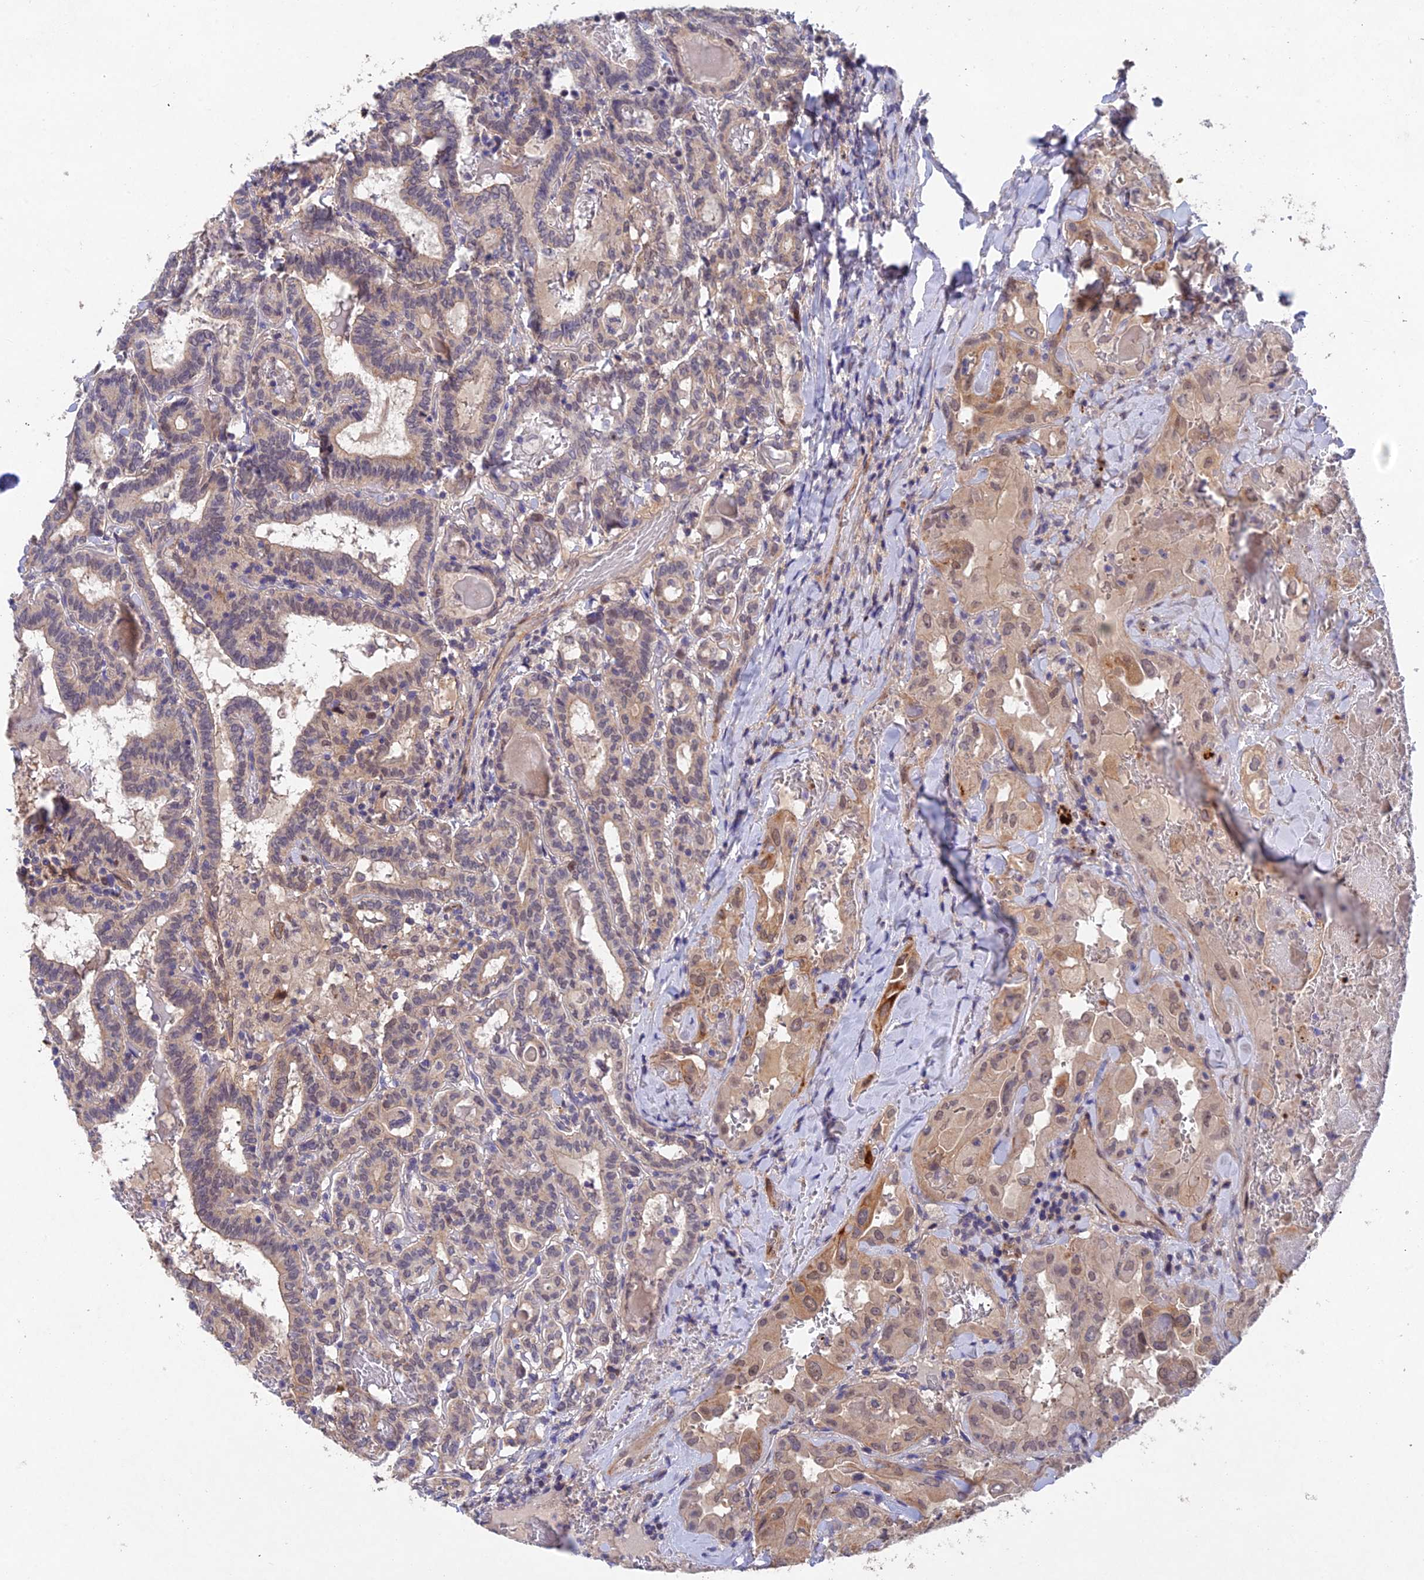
{"staining": {"intensity": "moderate", "quantity": "<25%", "location": "cytoplasmic/membranous,nuclear"}, "tissue": "thyroid cancer", "cell_type": "Tumor cells", "image_type": "cancer", "snomed": [{"axis": "morphology", "description": "Papillary adenocarcinoma, NOS"}, {"axis": "topography", "description": "Thyroid gland"}], "caption": "This histopathology image exhibits immunohistochemistry (IHC) staining of thyroid papillary adenocarcinoma, with low moderate cytoplasmic/membranous and nuclear staining in approximately <25% of tumor cells.", "gene": "NSMCE1", "patient": {"sex": "female", "age": 72}}